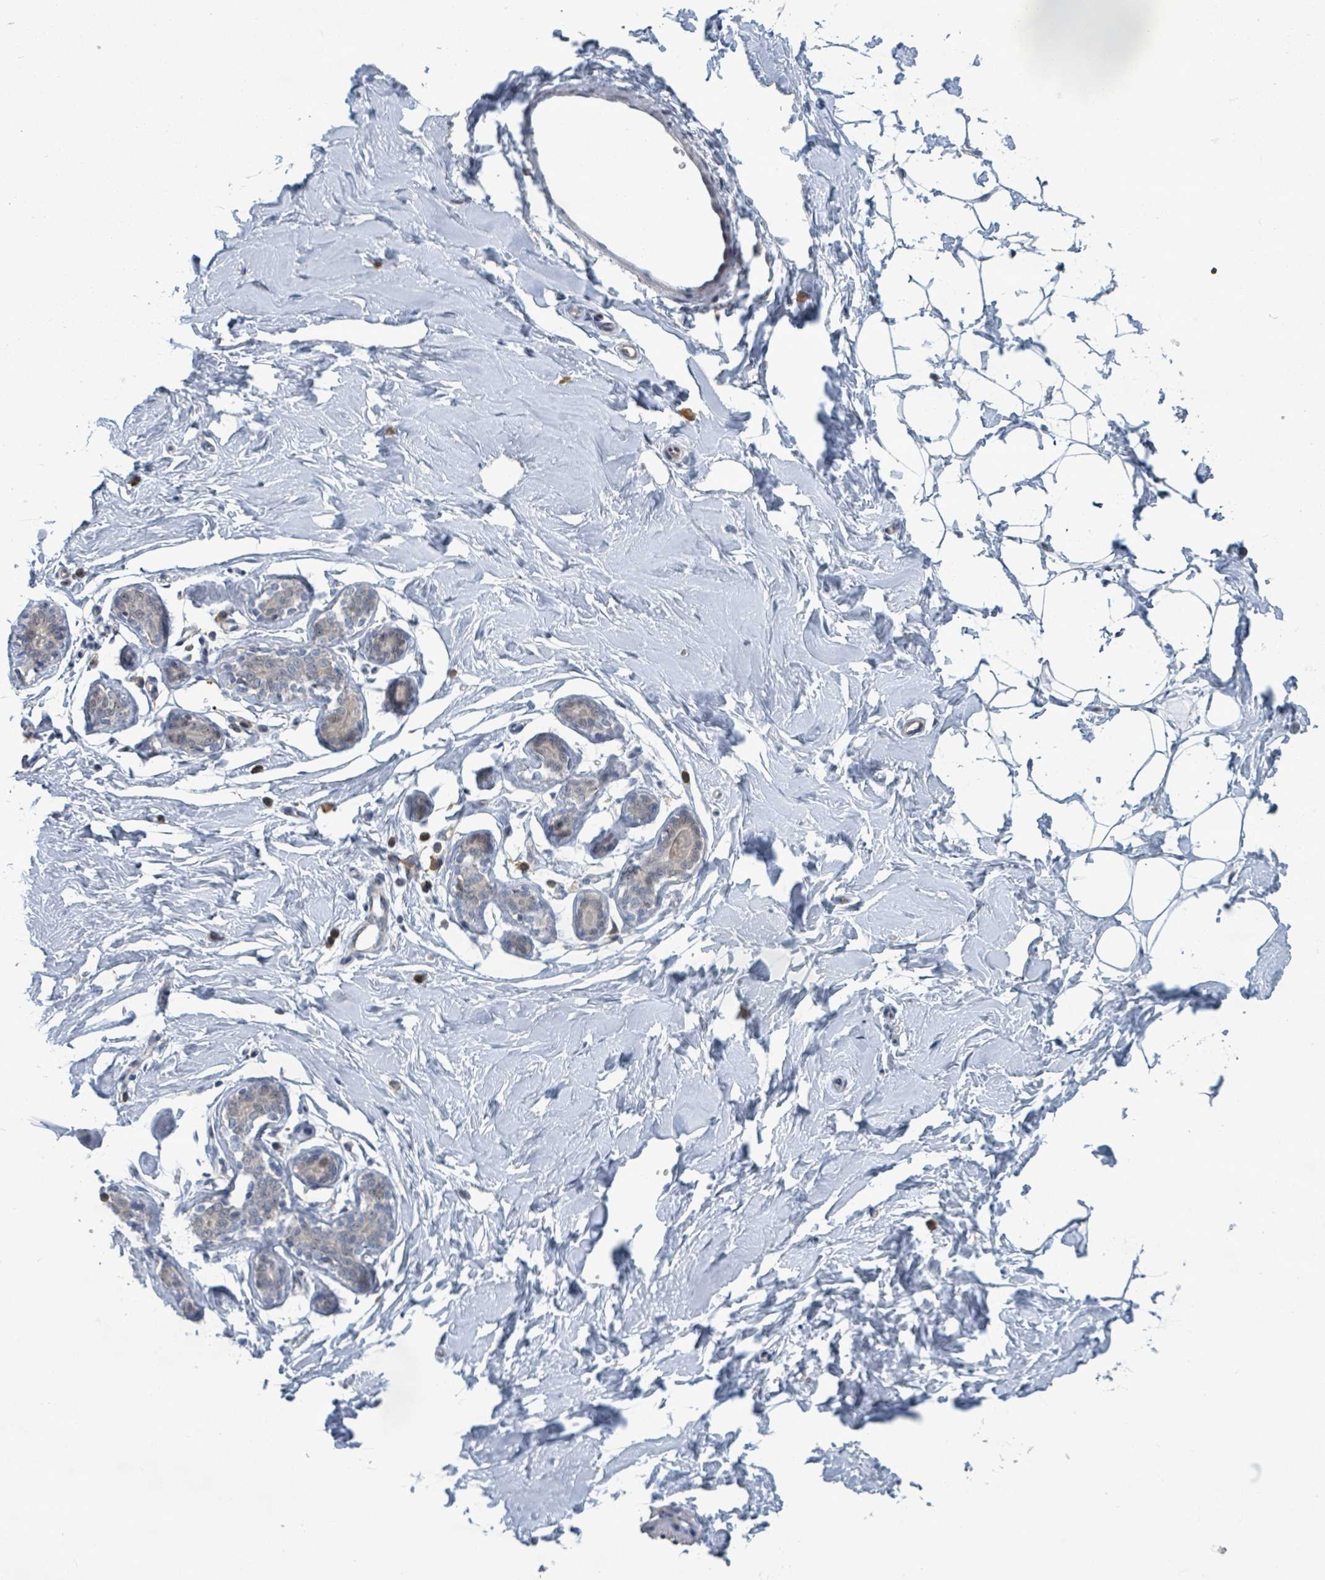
{"staining": {"intensity": "negative", "quantity": "none", "location": "none"}, "tissue": "breast", "cell_type": "Adipocytes", "image_type": "normal", "snomed": [{"axis": "morphology", "description": "Normal tissue, NOS"}, {"axis": "topography", "description": "Breast"}], "caption": "A micrograph of human breast is negative for staining in adipocytes. Brightfield microscopy of immunohistochemistry (IHC) stained with DAB (3,3'-diaminobenzidine) (brown) and hematoxylin (blue), captured at high magnification.", "gene": "SHROOM2", "patient": {"sex": "female", "age": 23}}